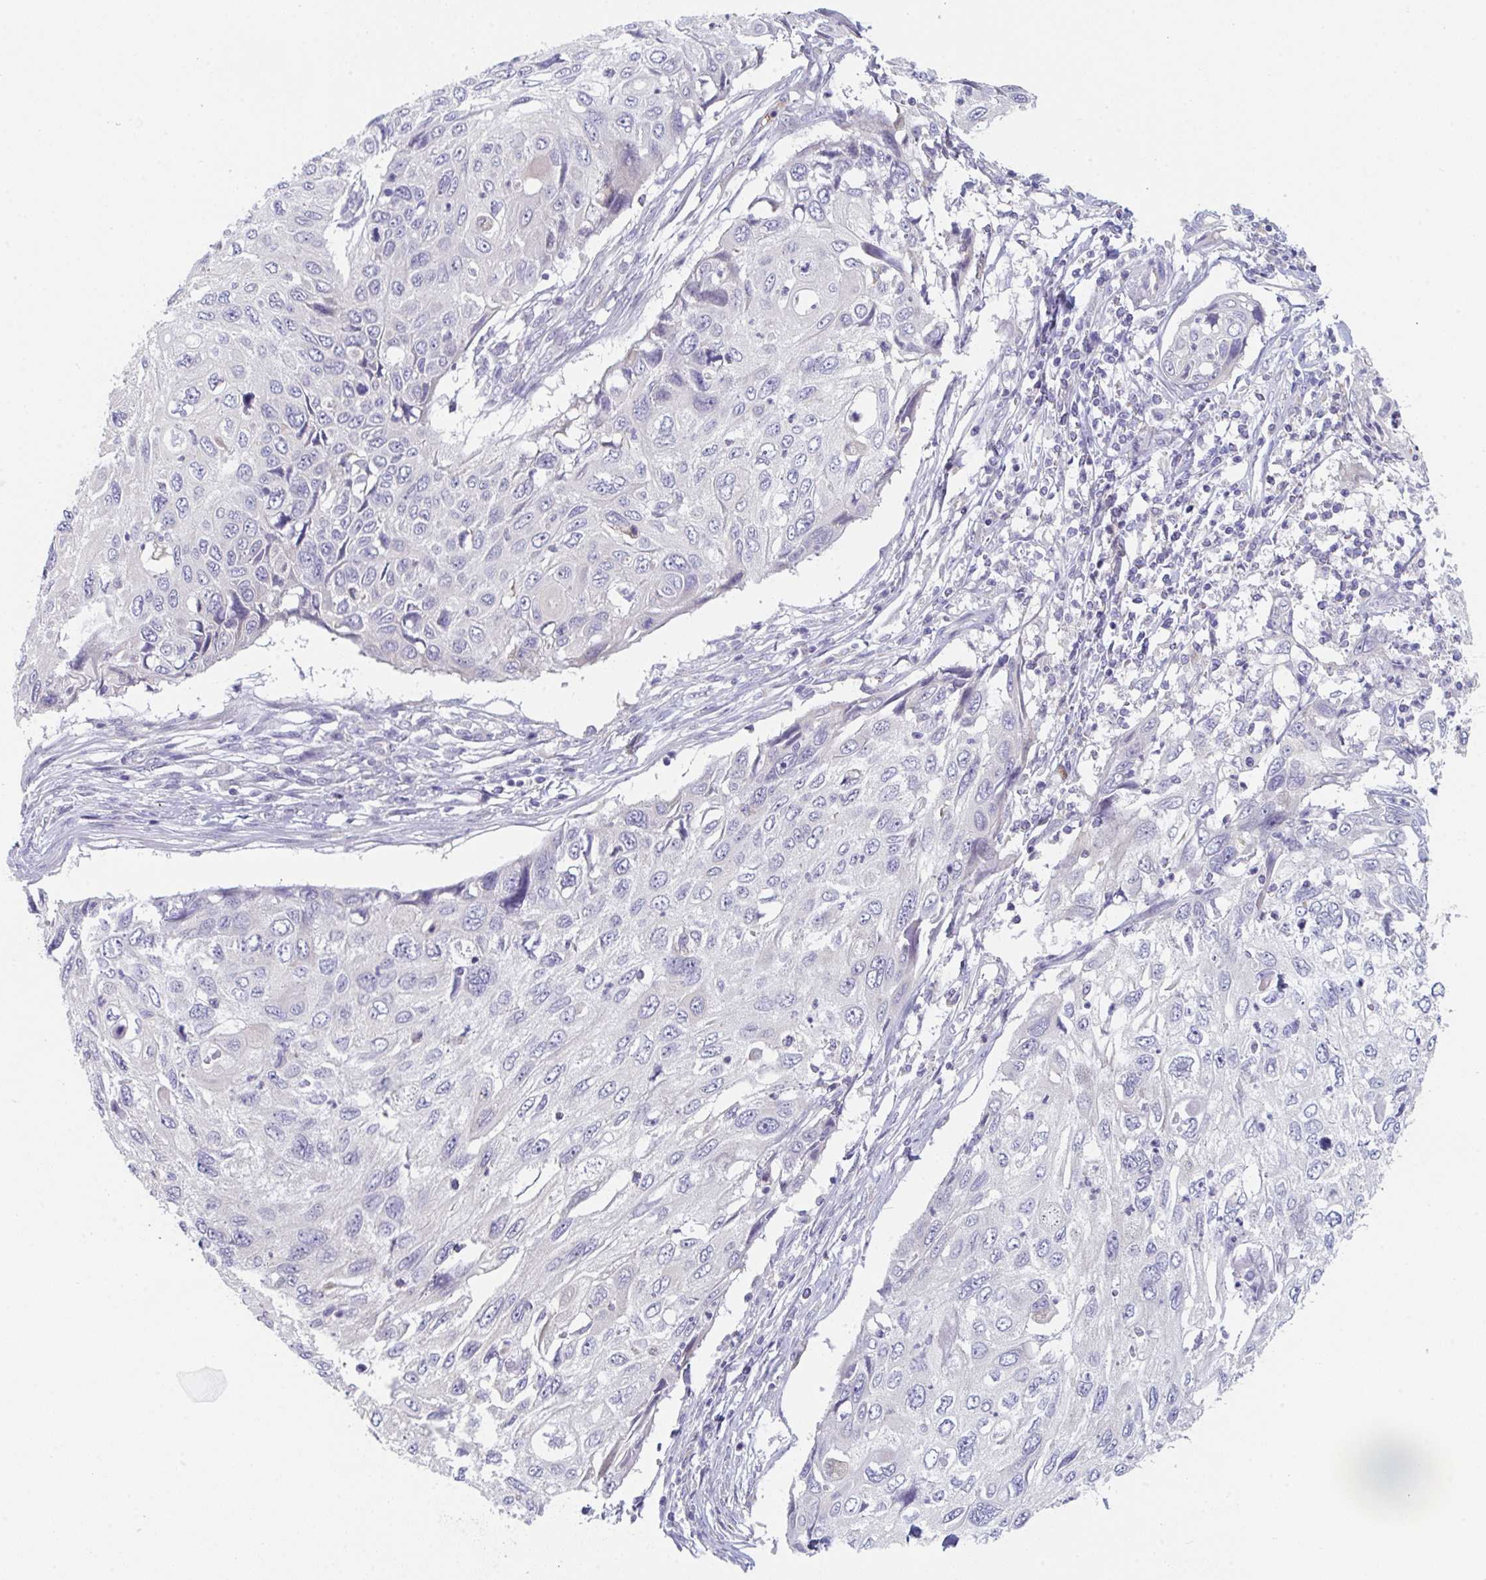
{"staining": {"intensity": "negative", "quantity": "none", "location": "none"}, "tissue": "cervical cancer", "cell_type": "Tumor cells", "image_type": "cancer", "snomed": [{"axis": "morphology", "description": "Squamous cell carcinoma, NOS"}, {"axis": "topography", "description": "Cervix"}], "caption": "This is a histopathology image of immunohistochemistry (IHC) staining of squamous cell carcinoma (cervical), which shows no expression in tumor cells. The staining was performed using DAB (3,3'-diaminobenzidine) to visualize the protein expression in brown, while the nuclei were stained in blue with hematoxylin (Magnification: 20x).", "gene": "PTPRD", "patient": {"sex": "female", "age": 70}}